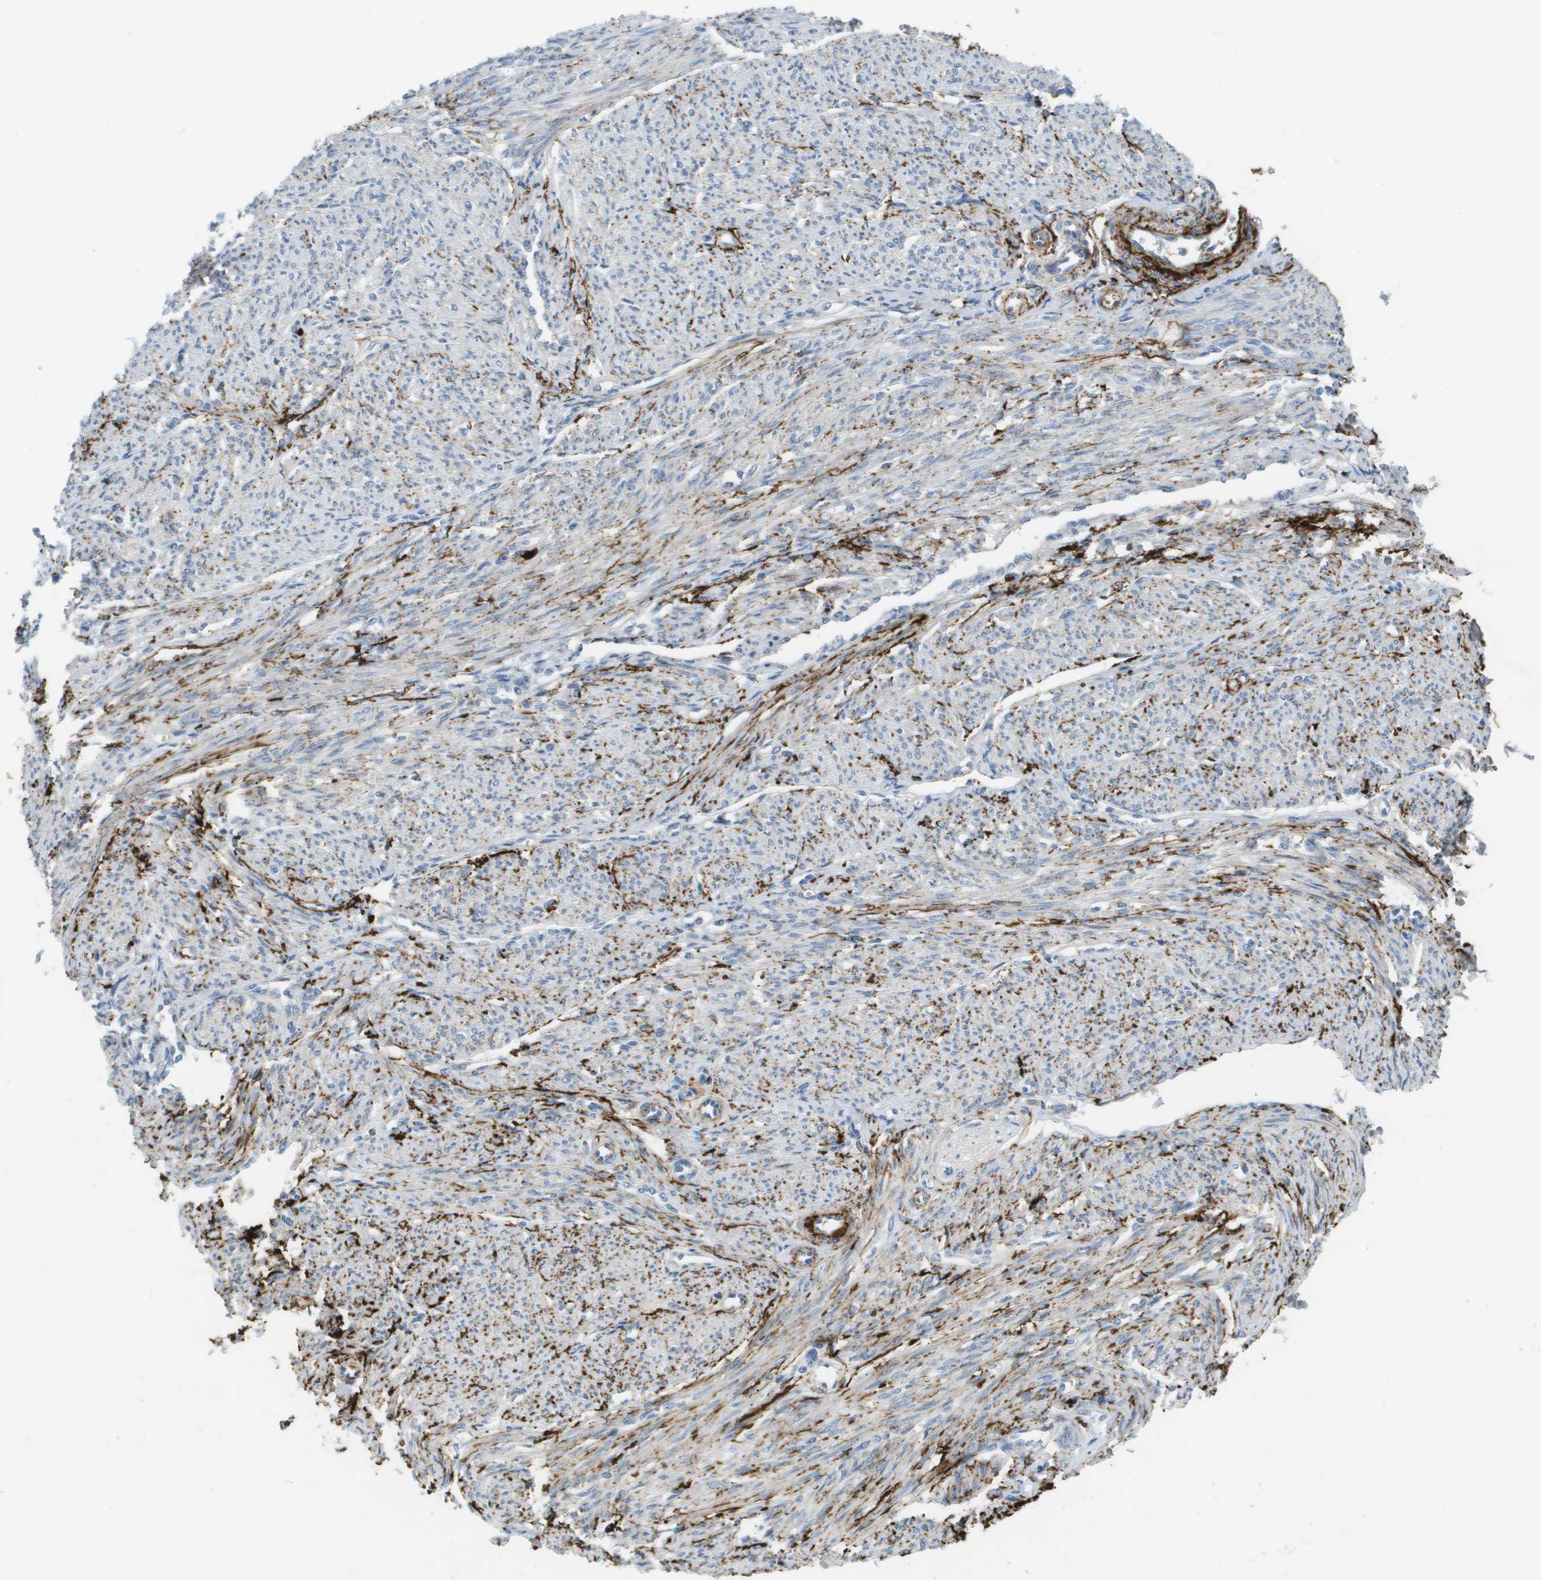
{"staining": {"intensity": "moderate", "quantity": "<25%", "location": "cytoplasmic/membranous"}, "tissue": "smooth muscle", "cell_type": "Smooth muscle cells", "image_type": "normal", "snomed": [{"axis": "morphology", "description": "Normal tissue, NOS"}, {"axis": "topography", "description": "Smooth muscle"}], "caption": "This photomicrograph displays immunohistochemistry staining of unremarkable smooth muscle, with low moderate cytoplasmic/membranous staining in about <25% of smooth muscle cells.", "gene": "VTN", "patient": {"sex": "female", "age": 65}}